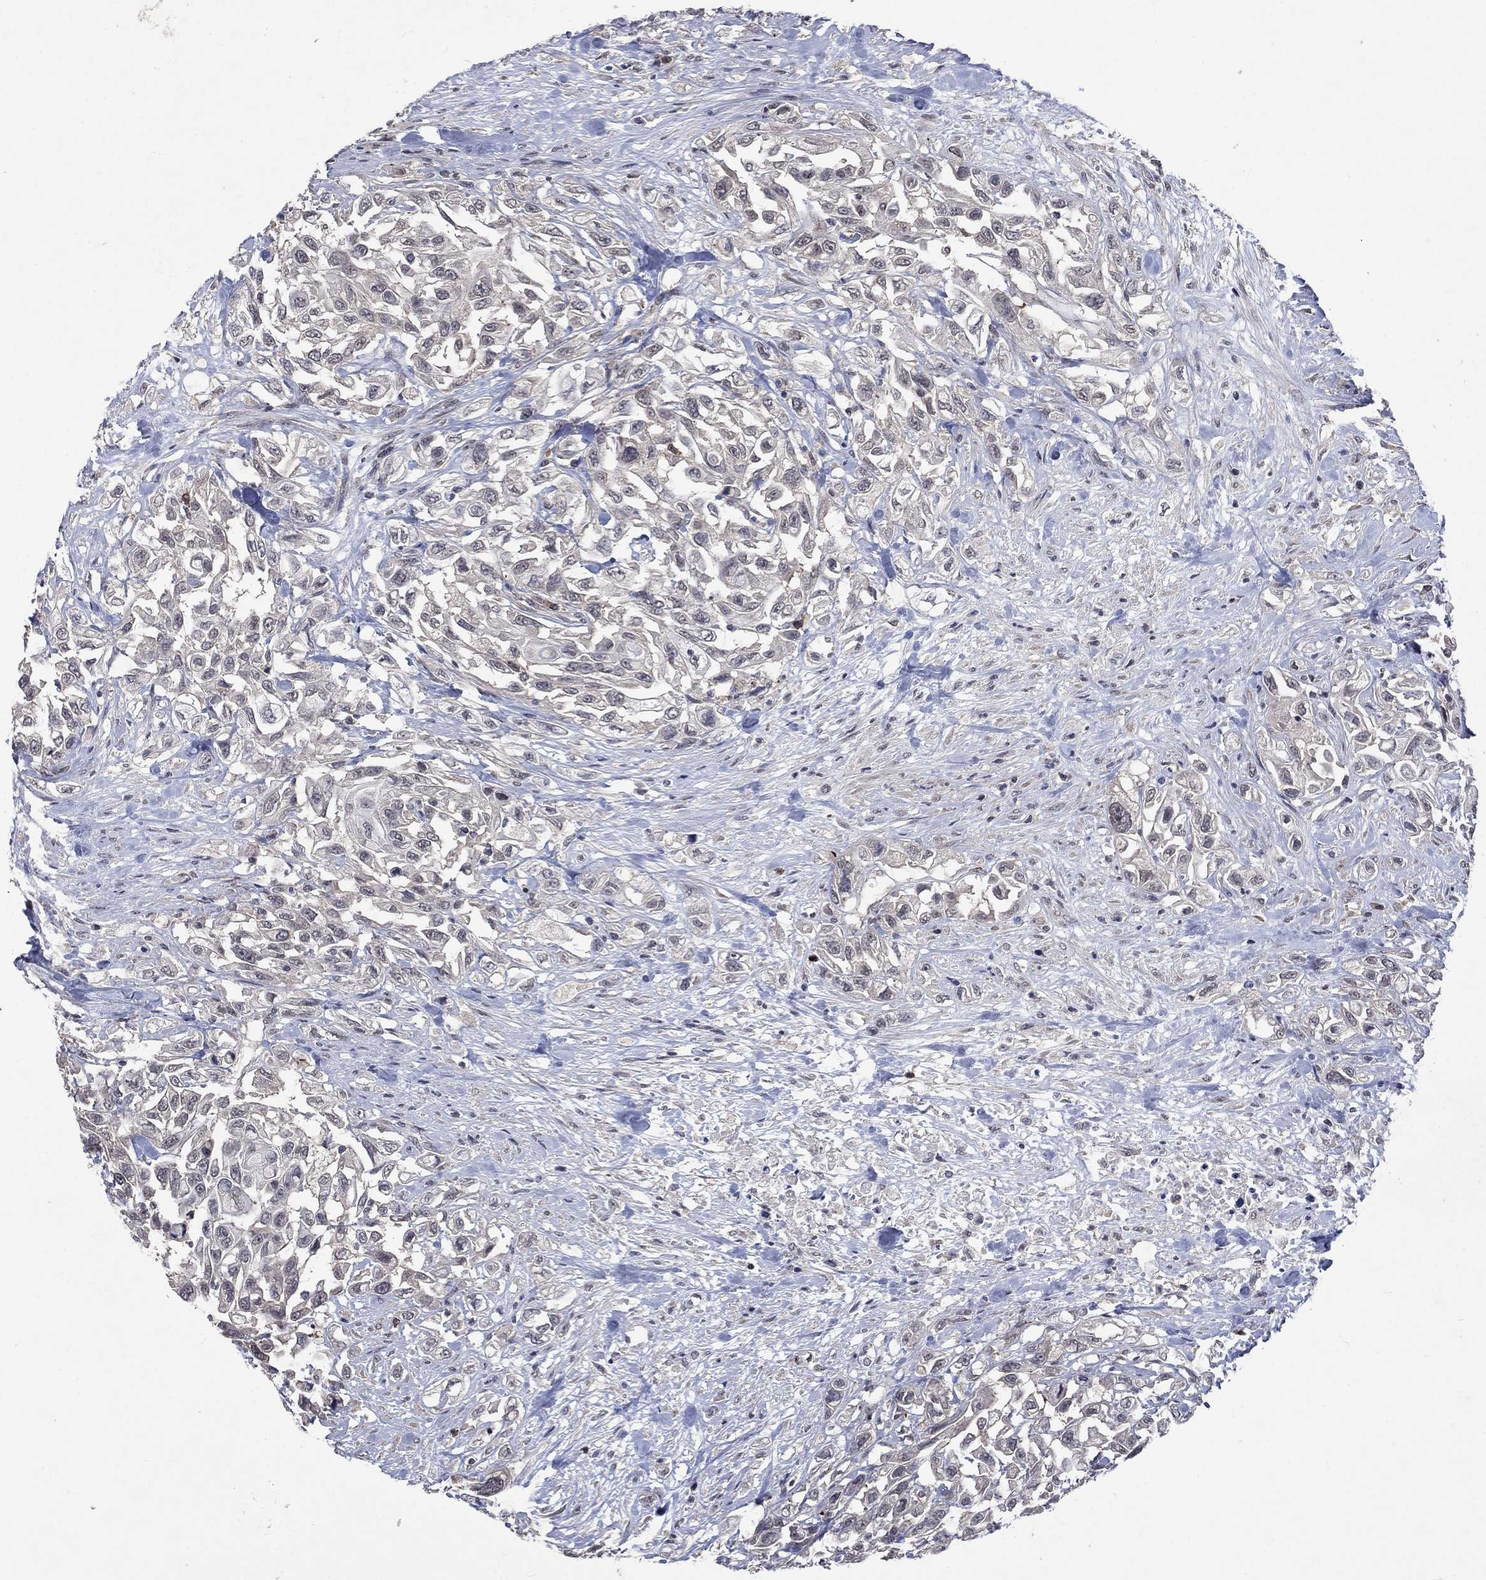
{"staining": {"intensity": "negative", "quantity": "none", "location": "none"}, "tissue": "urothelial cancer", "cell_type": "Tumor cells", "image_type": "cancer", "snomed": [{"axis": "morphology", "description": "Urothelial carcinoma, High grade"}, {"axis": "topography", "description": "Urinary bladder"}], "caption": "Tumor cells are negative for protein expression in human urothelial cancer. Nuclei are stained in blue.", "gene": "PPP1R9A", "patient": {"sex": "female", "age": 56}}